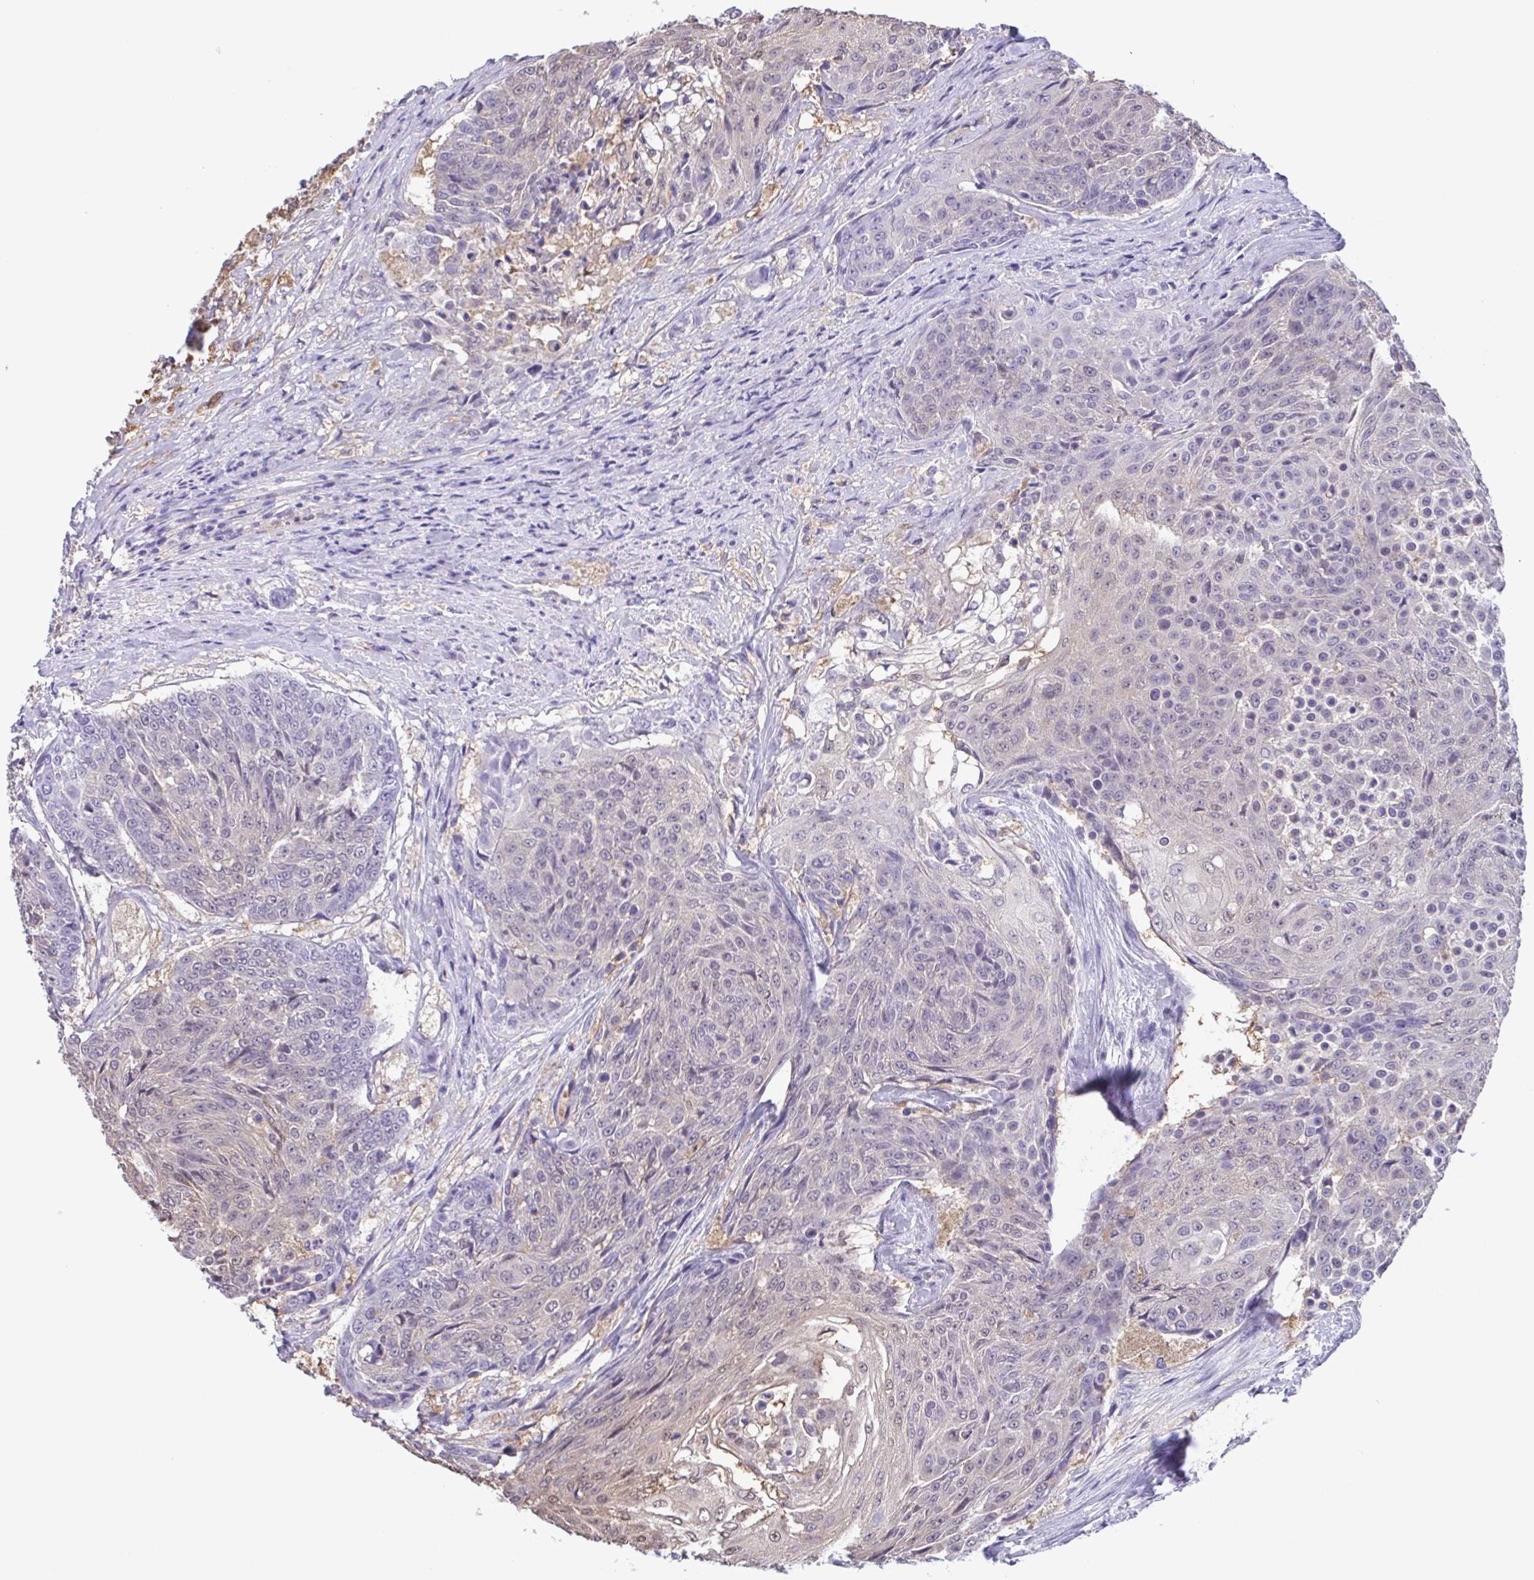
{"staining": {"intensity": "negative", "quantity": "none", "location": "none"}, "tissue": "urothelial cancer", "cell_type": "Tumor cells", "image_type": "cancer", "snomed": [{"axis": "morphology", "description": "Urothelial carcinoma, High grade"}, {"axis": "topography", "description": "Urinary bladder"}], "caption": "High power microscopy photomicrograph of an IHC histopathology image of urothelial carcinoma (high-grade), revealing no significant positivity in tumor cells.", "gene": "LDHC", "patient": {"sex": "female", "age": 63}}